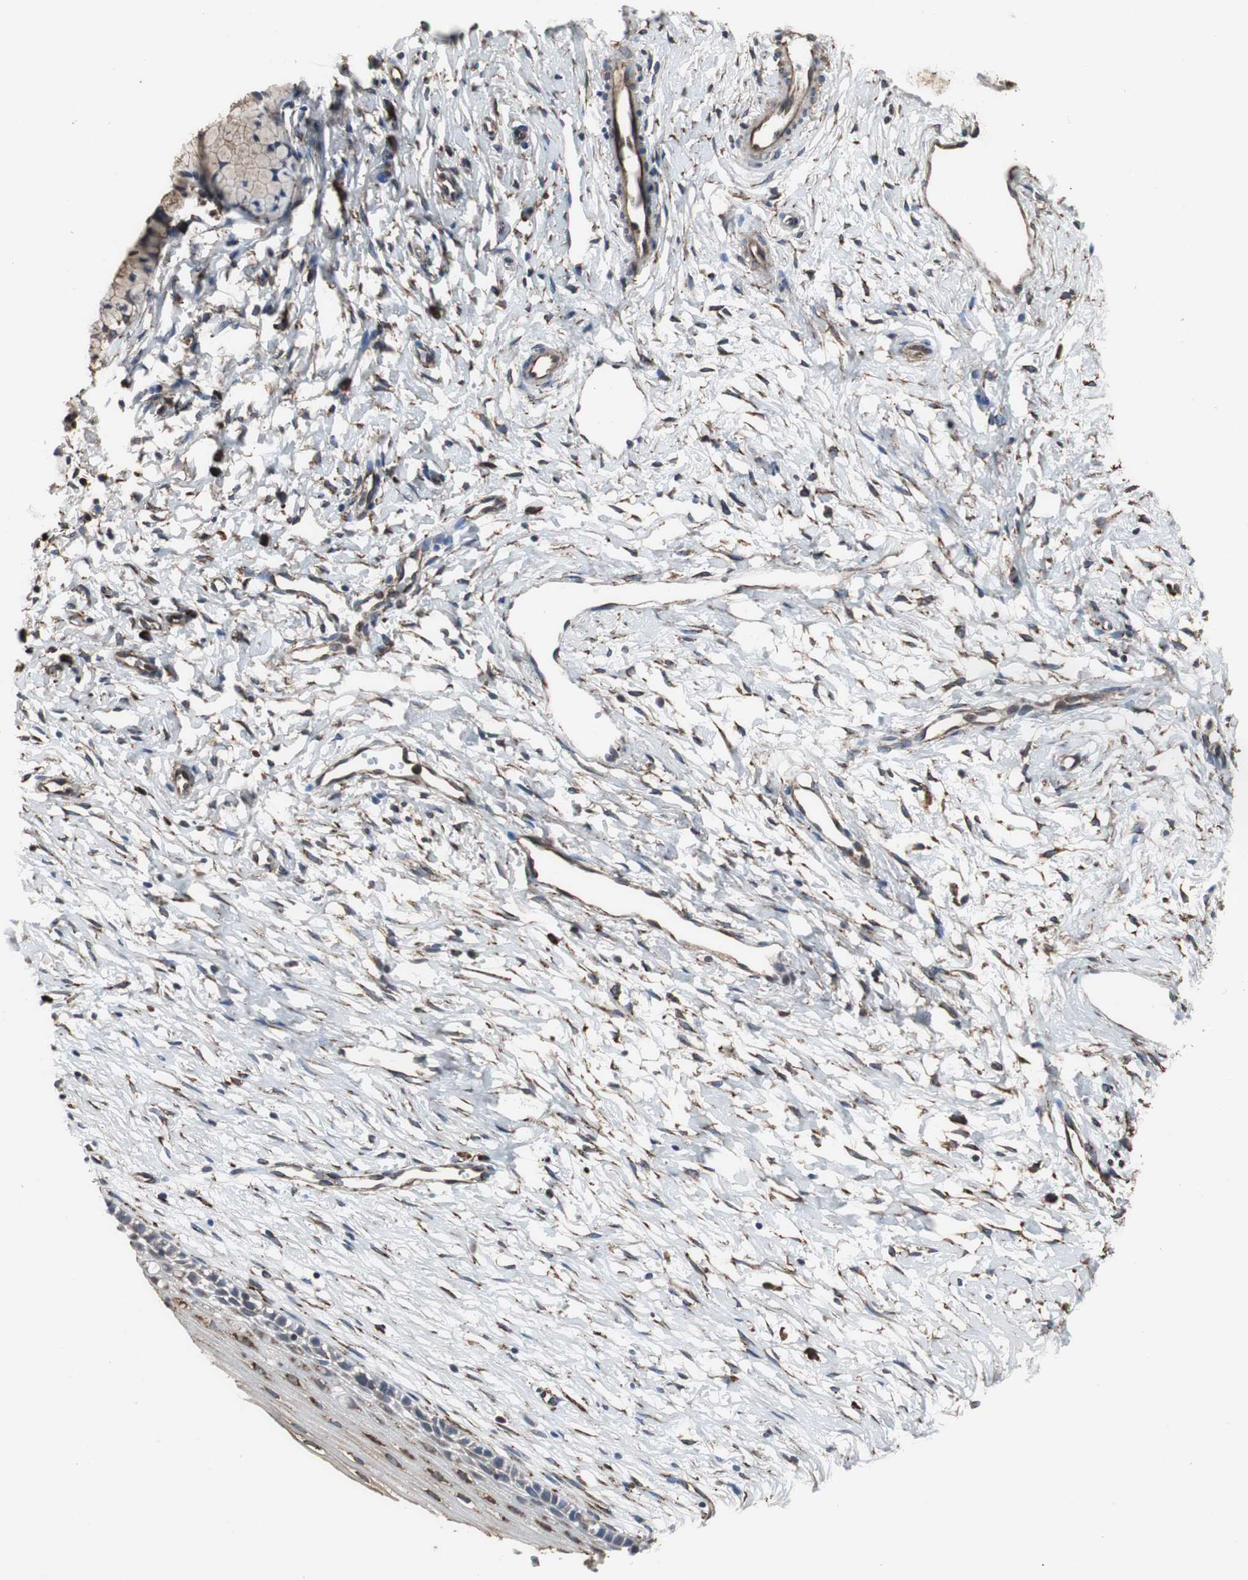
{"staining": {"intensity": "moderate", "quantity": ">75%", "location": "cytoplasmic/membranous"}, "tissue": "cervix", "cell_type": "Glandular cells", "image_type": "normal", "snomed": [{"axis": "morphology", "description": "Normal tissue, NOS"}, {"axis": "topography", "description": "Cervix"}], "caption": "Protein analysis of benign cervix demonstrates moderate cytoplasmic/membranous expression in about >75% of glandular cells. (Stains: DAB in brown, nuclei in blue, Microscopy: brightfield microscopy at high magnification).", "gene": "CALU", "patient": {"sex": "female", "age": 46}}